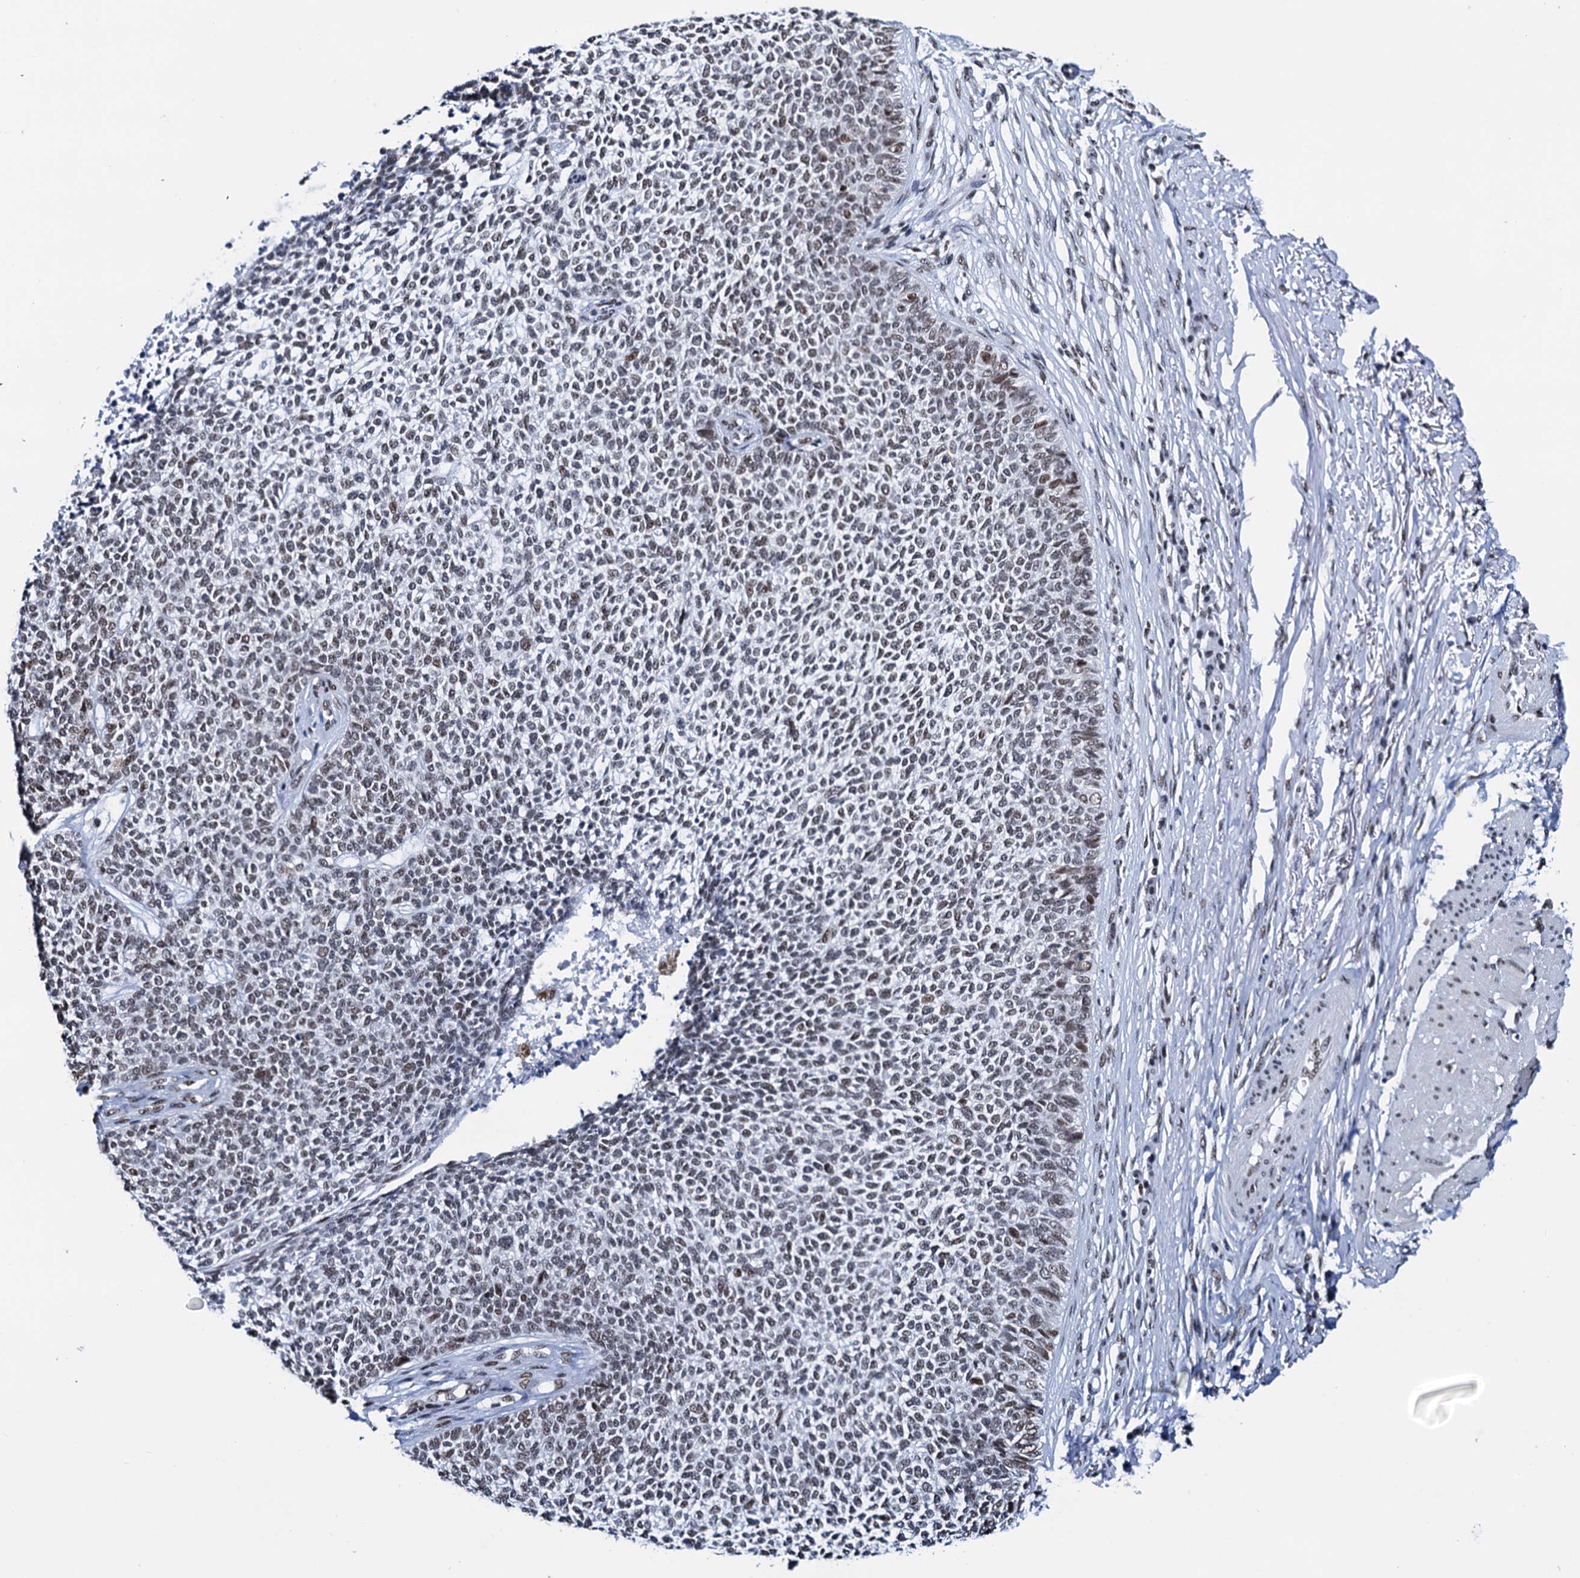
{"staining": {"intensity": "weak", "quantity": "<25%", "location": "nuclear"}, "tissue": "skin cancer", "cell_type": "Tumor cells", "image_type": "cancer", "snomed": [{"axis": "morphology", "description": "Basal cell carcinoma"}, {"axis": "topography", "description": "Skin"}], "caption": "Skin cancer (basal cell carcinoma) was stained to show a protein in brown. There is no significant positivity in tumor cells. Brightfield microscopy of immunohistochemistry stained with DAB (brown) and hematoxylin (blue), captured at high magnification.", "gene": "SLTM", "patient": {"sex": "female", "age": 84}}